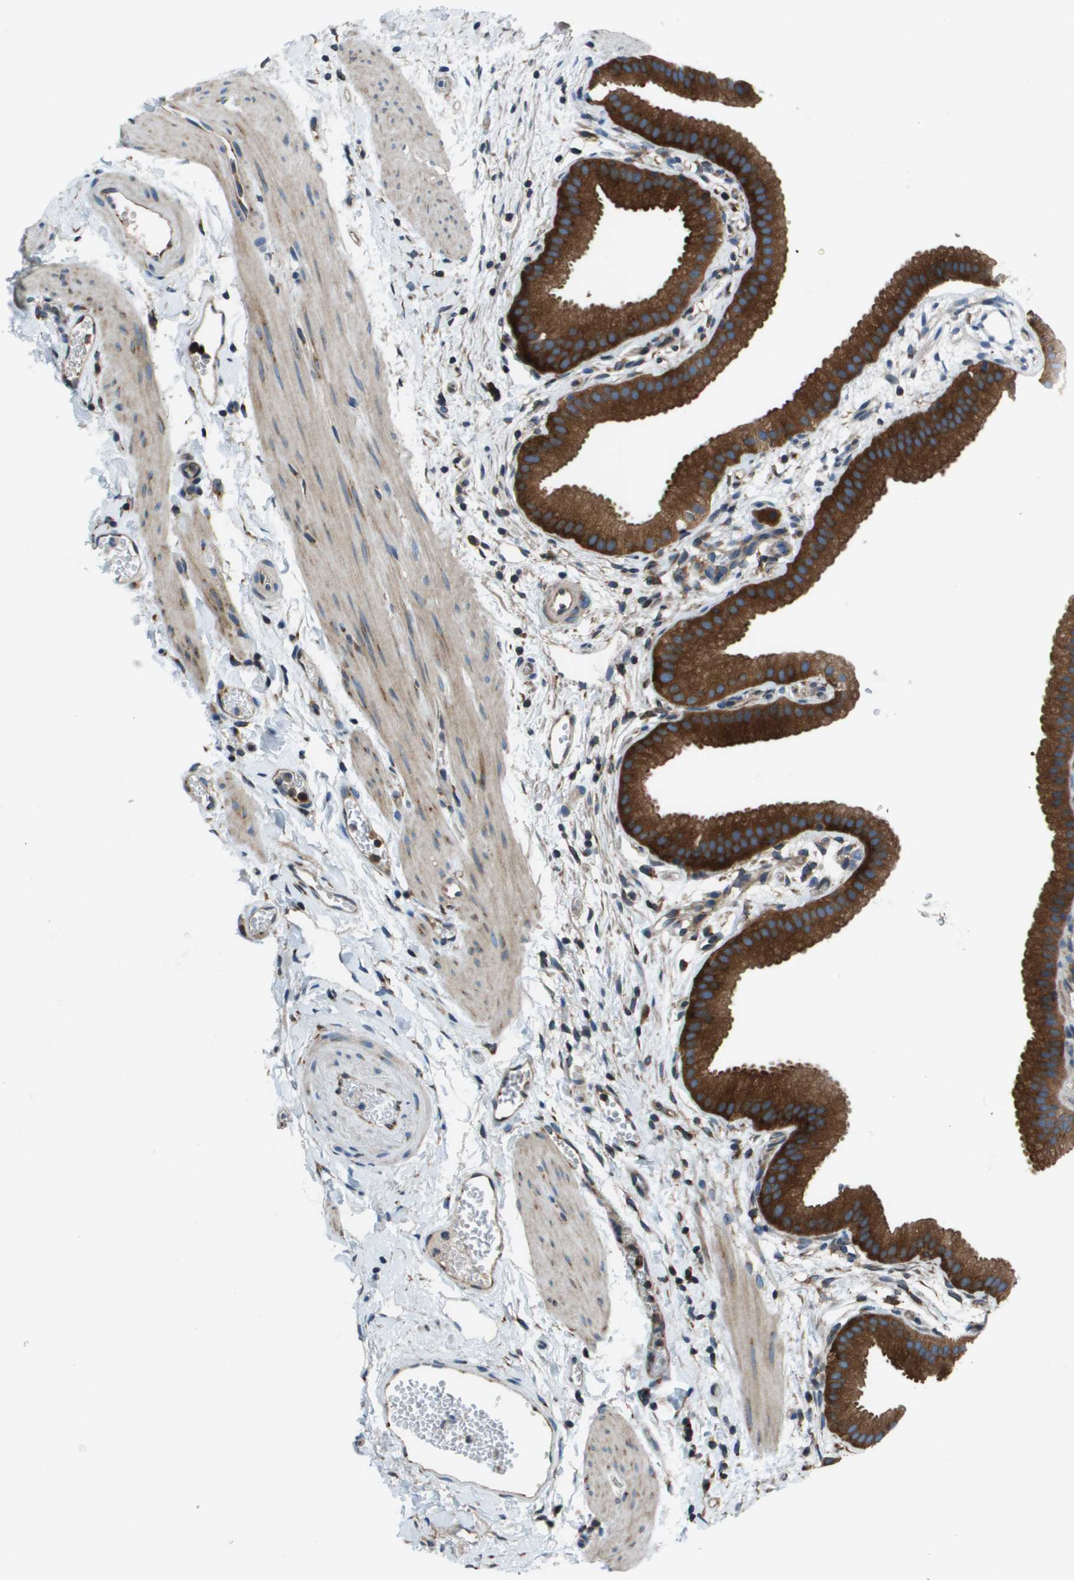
{"staining": {"intensity": "strong", "quantity": ">75%", "location": "cytoplasmic/membranous"}, "tissue": "gallbladder", "cell_type": "Glandular cells", "image_type": "normal", "snomed": [{"axis": "morphology", "description": "Normal tissue, NOS"}, {"axis": "topography", "description": "Gallbladder"}], "caption": "A brown stain highlights strong cytoplasmic/membranous expression of a protein in glandular cells of benign human gallbladder. (DAB = brown stain, brightfield microscopy at high magnification).", "gene": "ARFGAP2", "patient": {"sex": "female", "age": 64}}